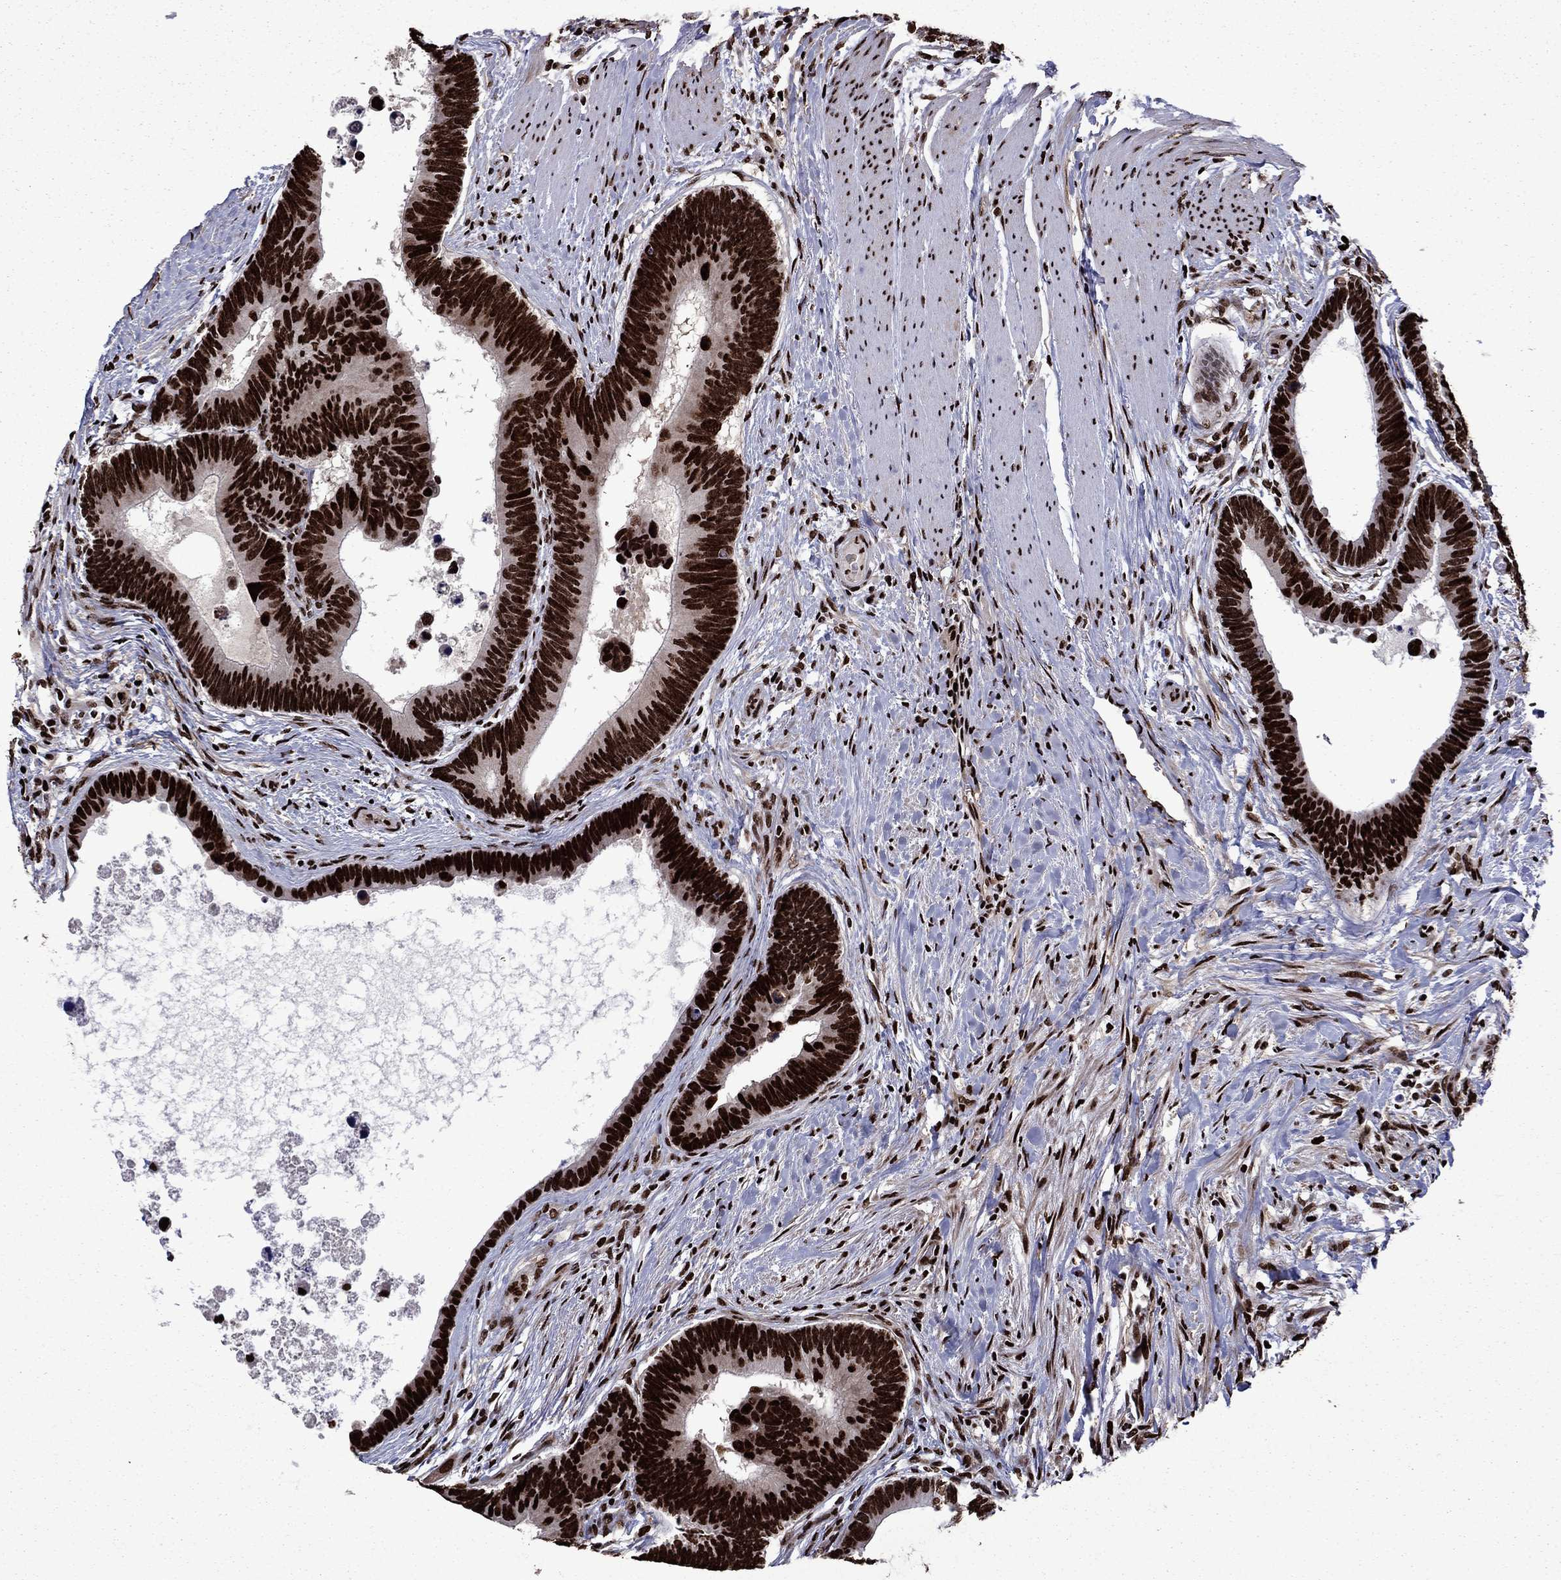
{"staining": {"intensity": "strong", "quantity": ">75%", "location": "nuclear"}, "tissue": "colorectal cancer", "cell_type": "Tumor cells", "image_type": "cancer", "snomed": [{"axis": "morphology", "description": "Adenocarcinoma, NOS"}, {"axis": "topography", "description": "Colon"}], "caption": "An image showing strong nuclear positivity in approximately >75% of tumor cells in adenocarcinoma (colorectal), as visualized by brown immunohistochemical staining.", "gene": "LIMK1", "patient": {"sex": "female", "age": 77}}